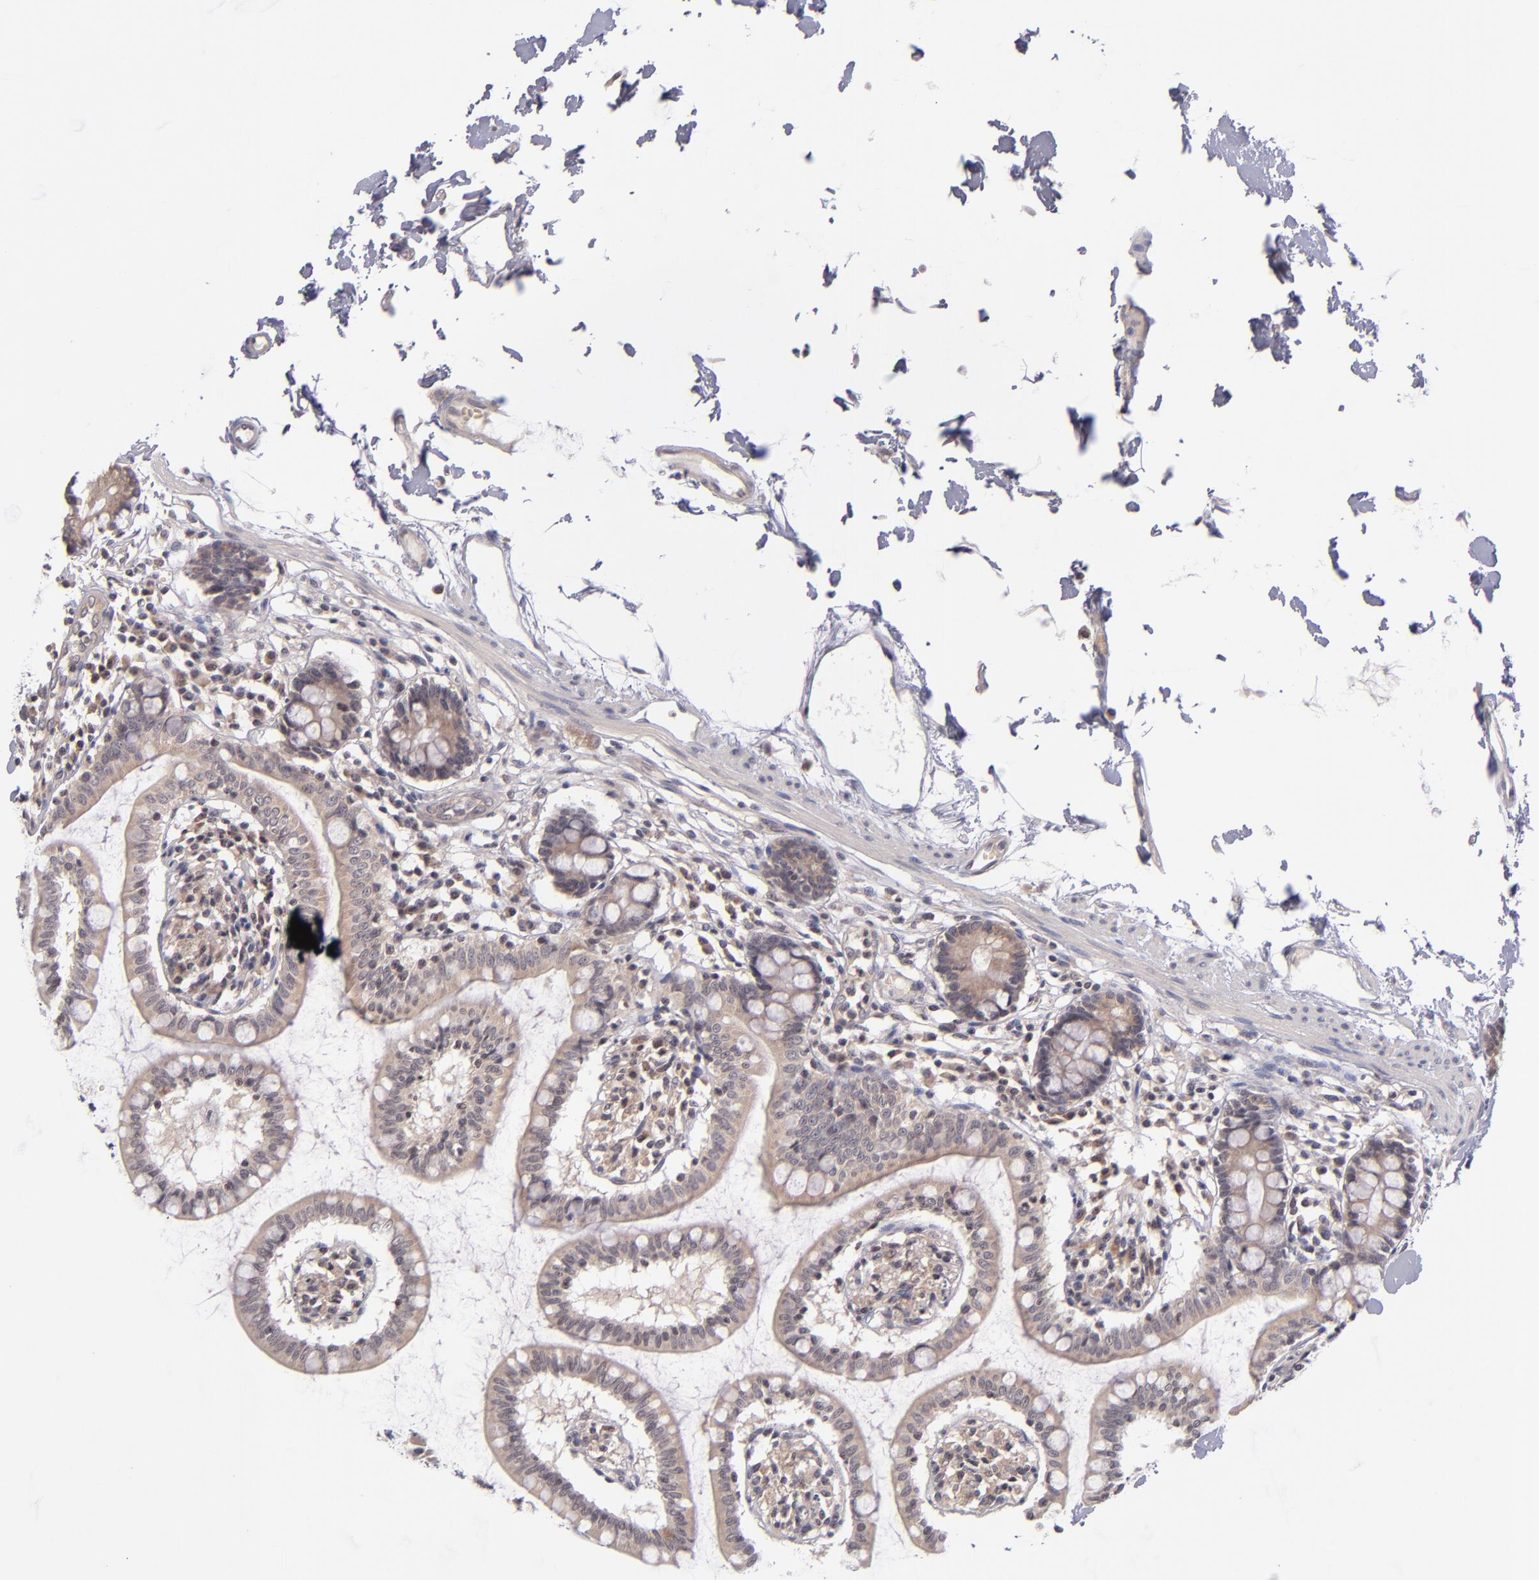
{"staining": {"intensity": "weak", "quantity": "25%-75%", "location": "cytoplasmic/membranous"}, "tissue": "small intestine", "cell_type": "Glandular cells", "image_type": "normal", "snomed": [{"axis": "morphology", "description": "Normal tissue, NOS"}, {"axis": "topography", "description": "Small intestine"}], "caption": "Brown immunohistochemical staining in benign small intestine shows weak cytoplasmic/membranous positivity in approximately 25%-75% of glandular cells. The protein of interest is shown in brown color, while the nuclei are stained blue.", "gene": "TSC2", "patient": {"sex": "female", "age": 61}}